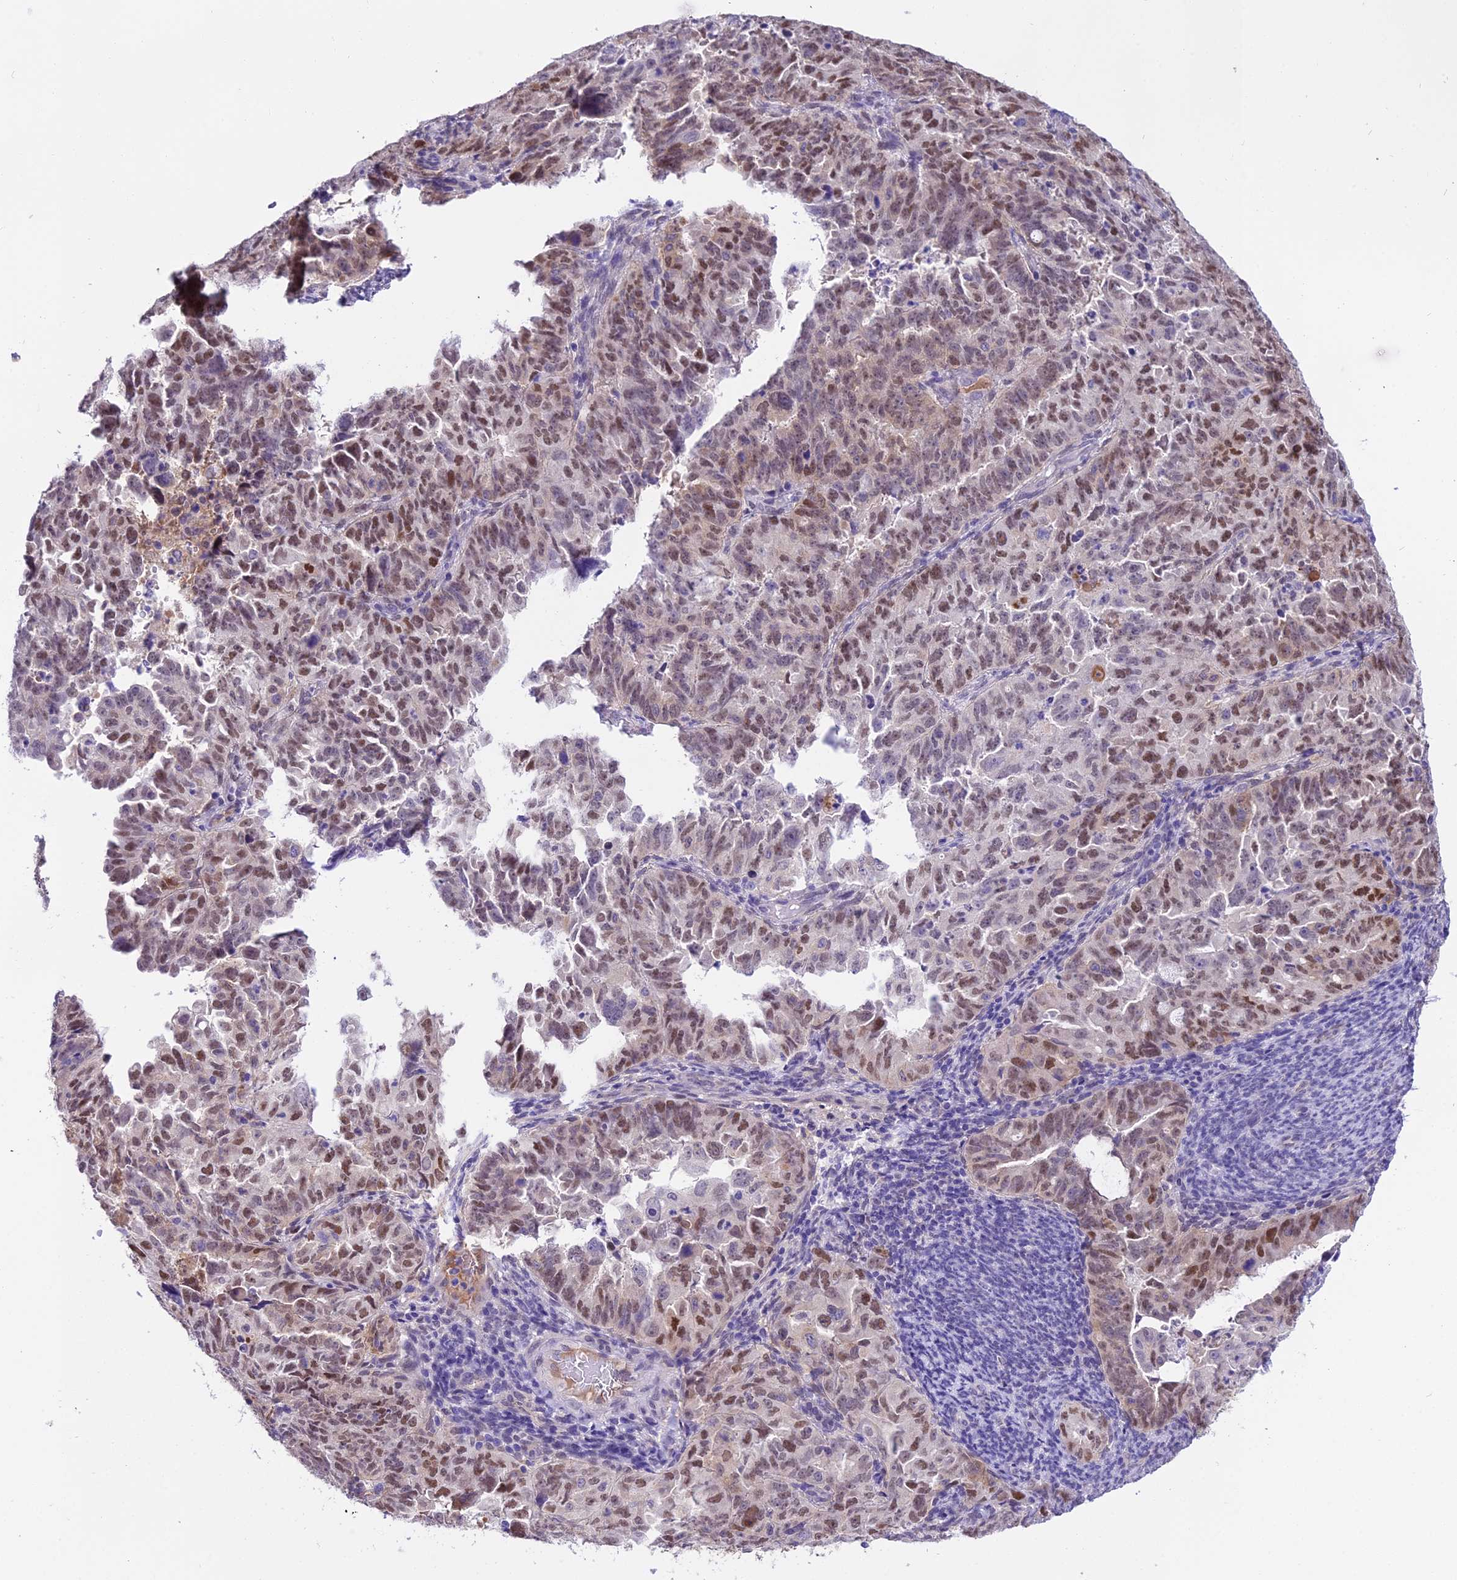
{"staining": {"intensity": "moderate", "quantity": ">75%", "location": "nuclear"}, "tissue": "endometrial cancer", "cell_type": "Tumor cells", "image_type": "cancer", "snomed": [{"axis": "morphology", "description": "Adenocarcinoma, NOS"}, {"axis": "topography", "description": "Endometrium"}], "caption": "A photomicrograph of adenocarcinoma (endometrial) stained for a protein reveals moderate nuclear brown staining in tumor cells.", "gene": "MAT2A", "patient": {"sex": "female", "age": 65}}